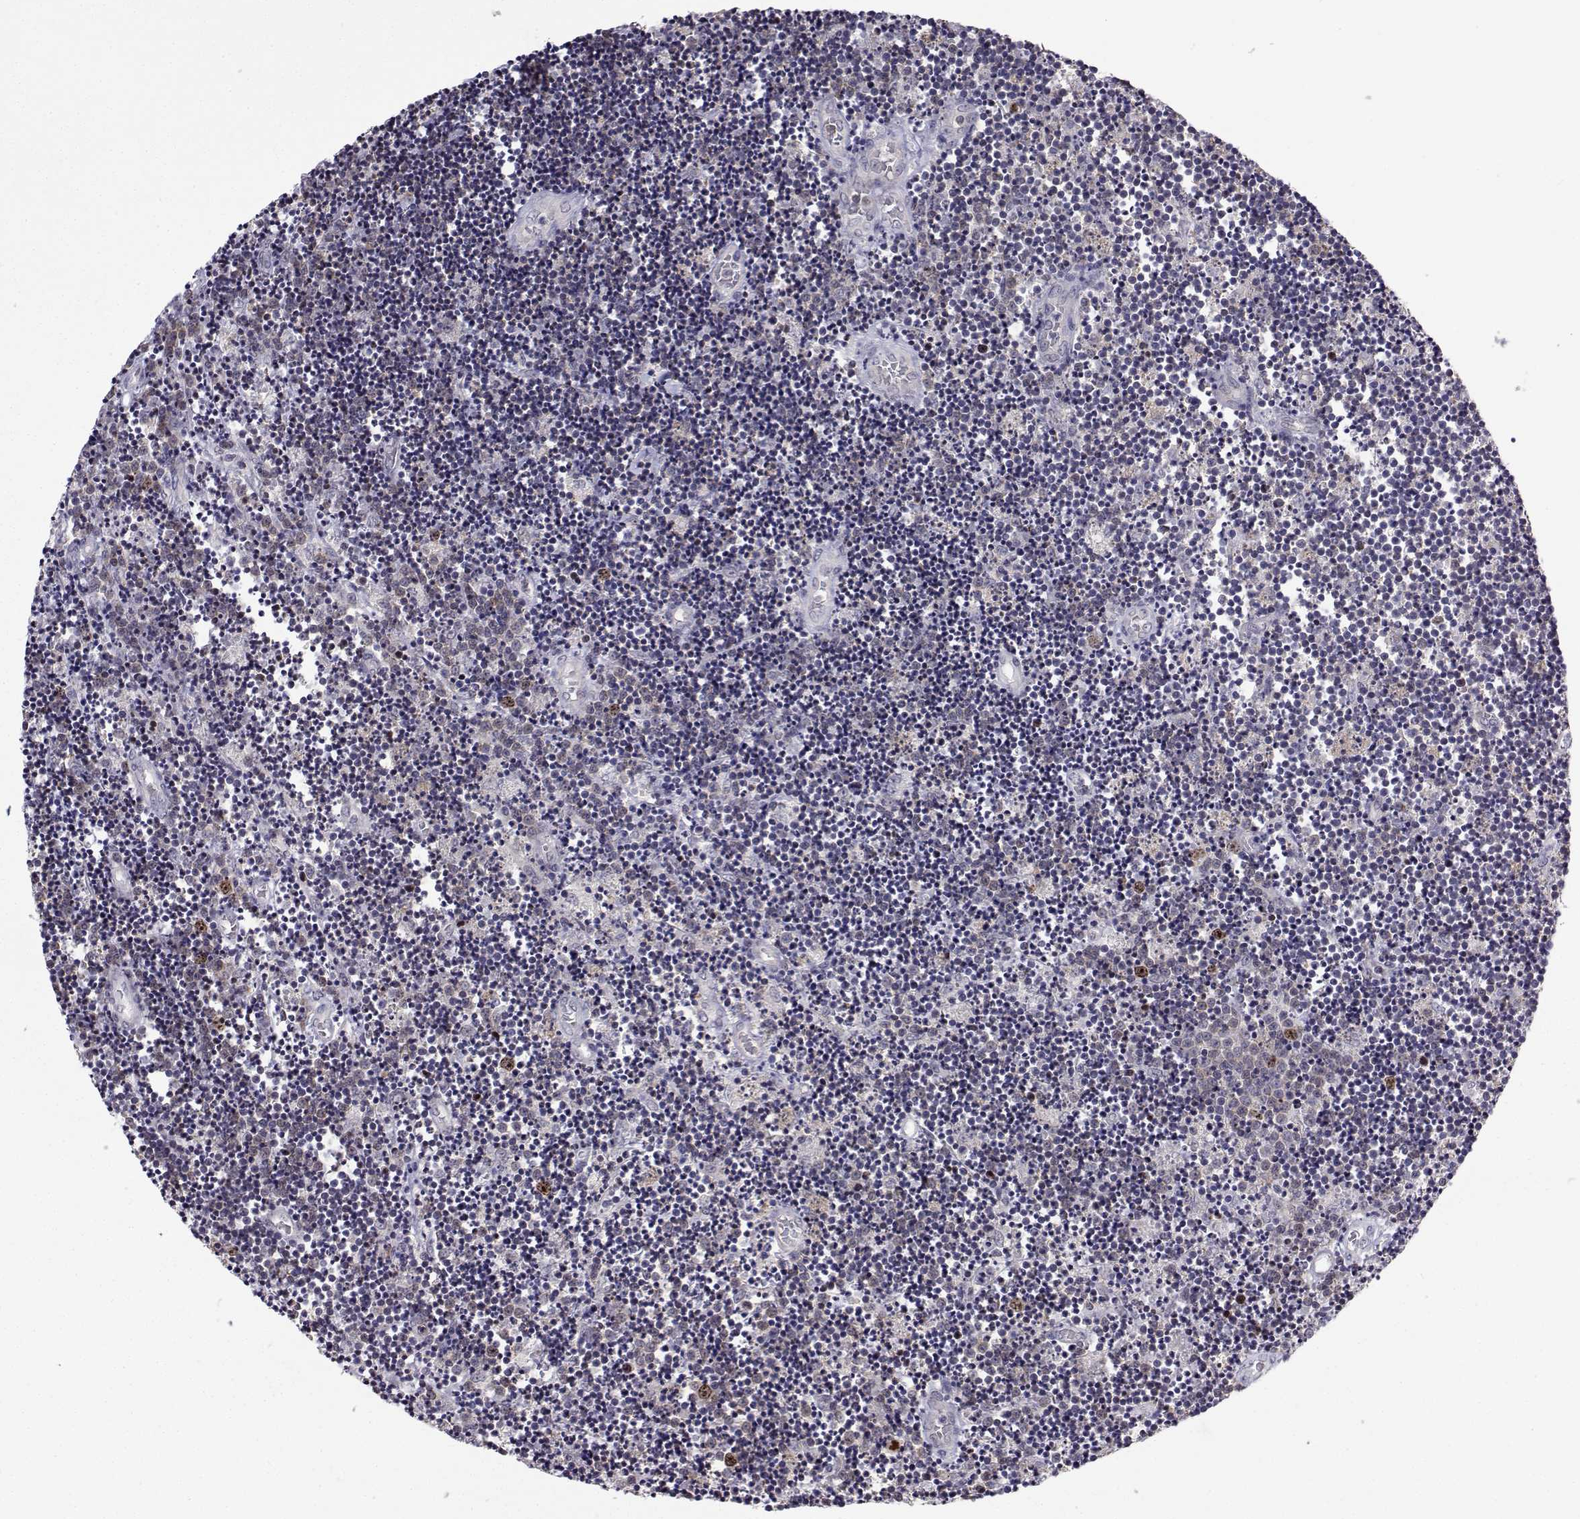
{"staining": {"intensity": "moderate", "quantity": "<25%", "location": "nuclear"}, "tissue": "lymphoma", "cell_type": "Tumor cells", "image_type": "cancer", "snomed": [{"axis": "morphology", "description": "Malignant lymphoma, non-Hodgkin's type, Low grade"}, {"axis": "topography", "description": "Brain"}], "caption": "The photomicrograph exhibits immunohistochemical staining of lymphoma. There is moderate nuclear staining is appreciated in approximately <25% of tumor cells.", "gene": "INCENP", "patient": {"sex": "female", "age": 66}}